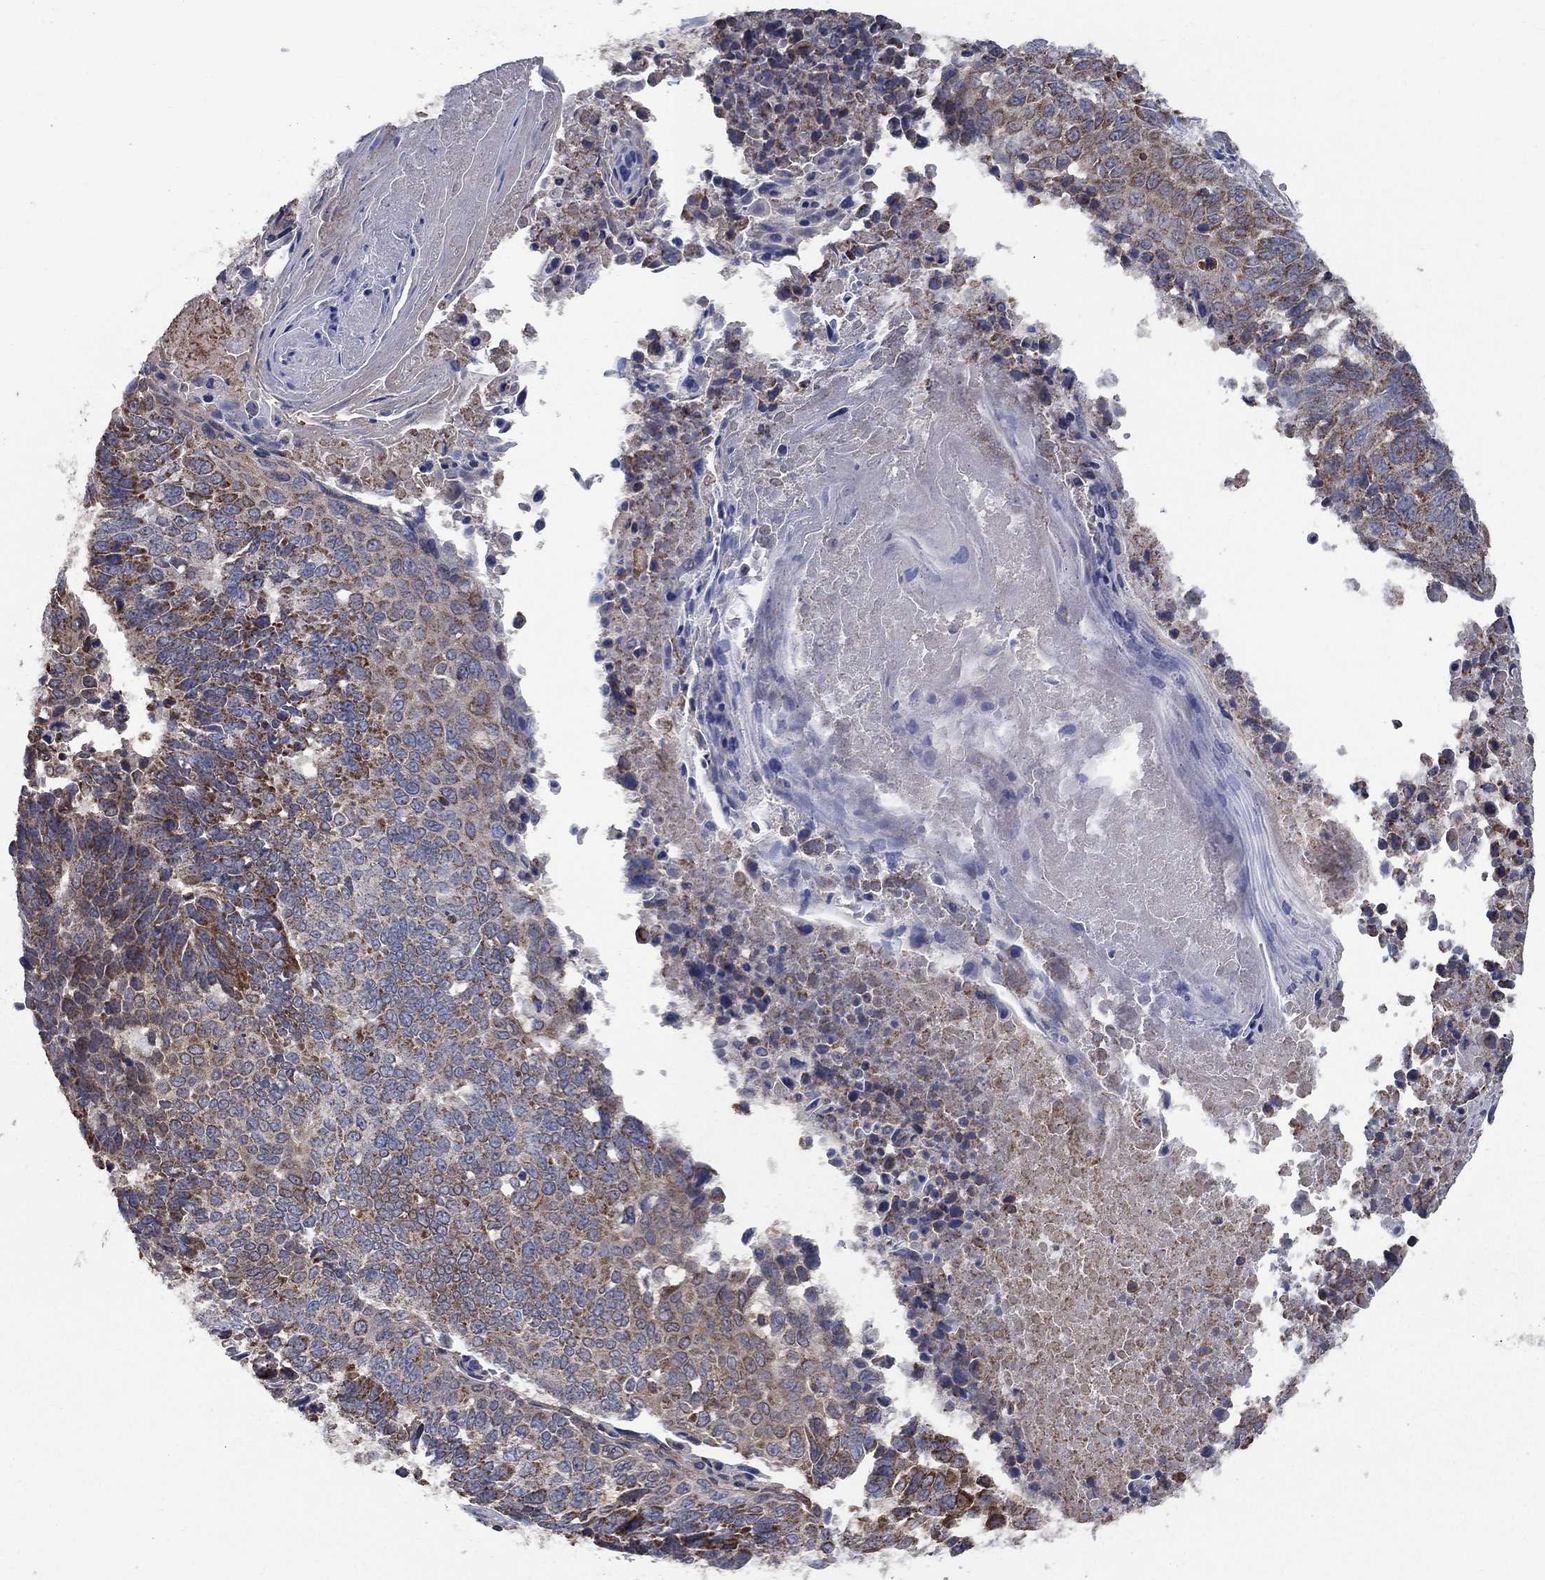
{"staining": {"intensity": "strong", "quantity": "<25%", "location": "cytoplasmic/membranous"}, "tissue": "lung cancer", "cell_type": "Tumor cells", "image_type": "cancer", "snomed": [{"axis": "morphology", "description": "Squamous cell carcinoma, NOS"}, {"axis": "topography", "description": "Lung"}], "caption": "Immunohistochemical staining of human lung squamous cell carcinoma demonstrates medium levels of strong cytoplasmic/membranous protein staining in about <25% of tumor cells.", "gene": "HID1", "patient": {"sex": "male", "age": 73}}